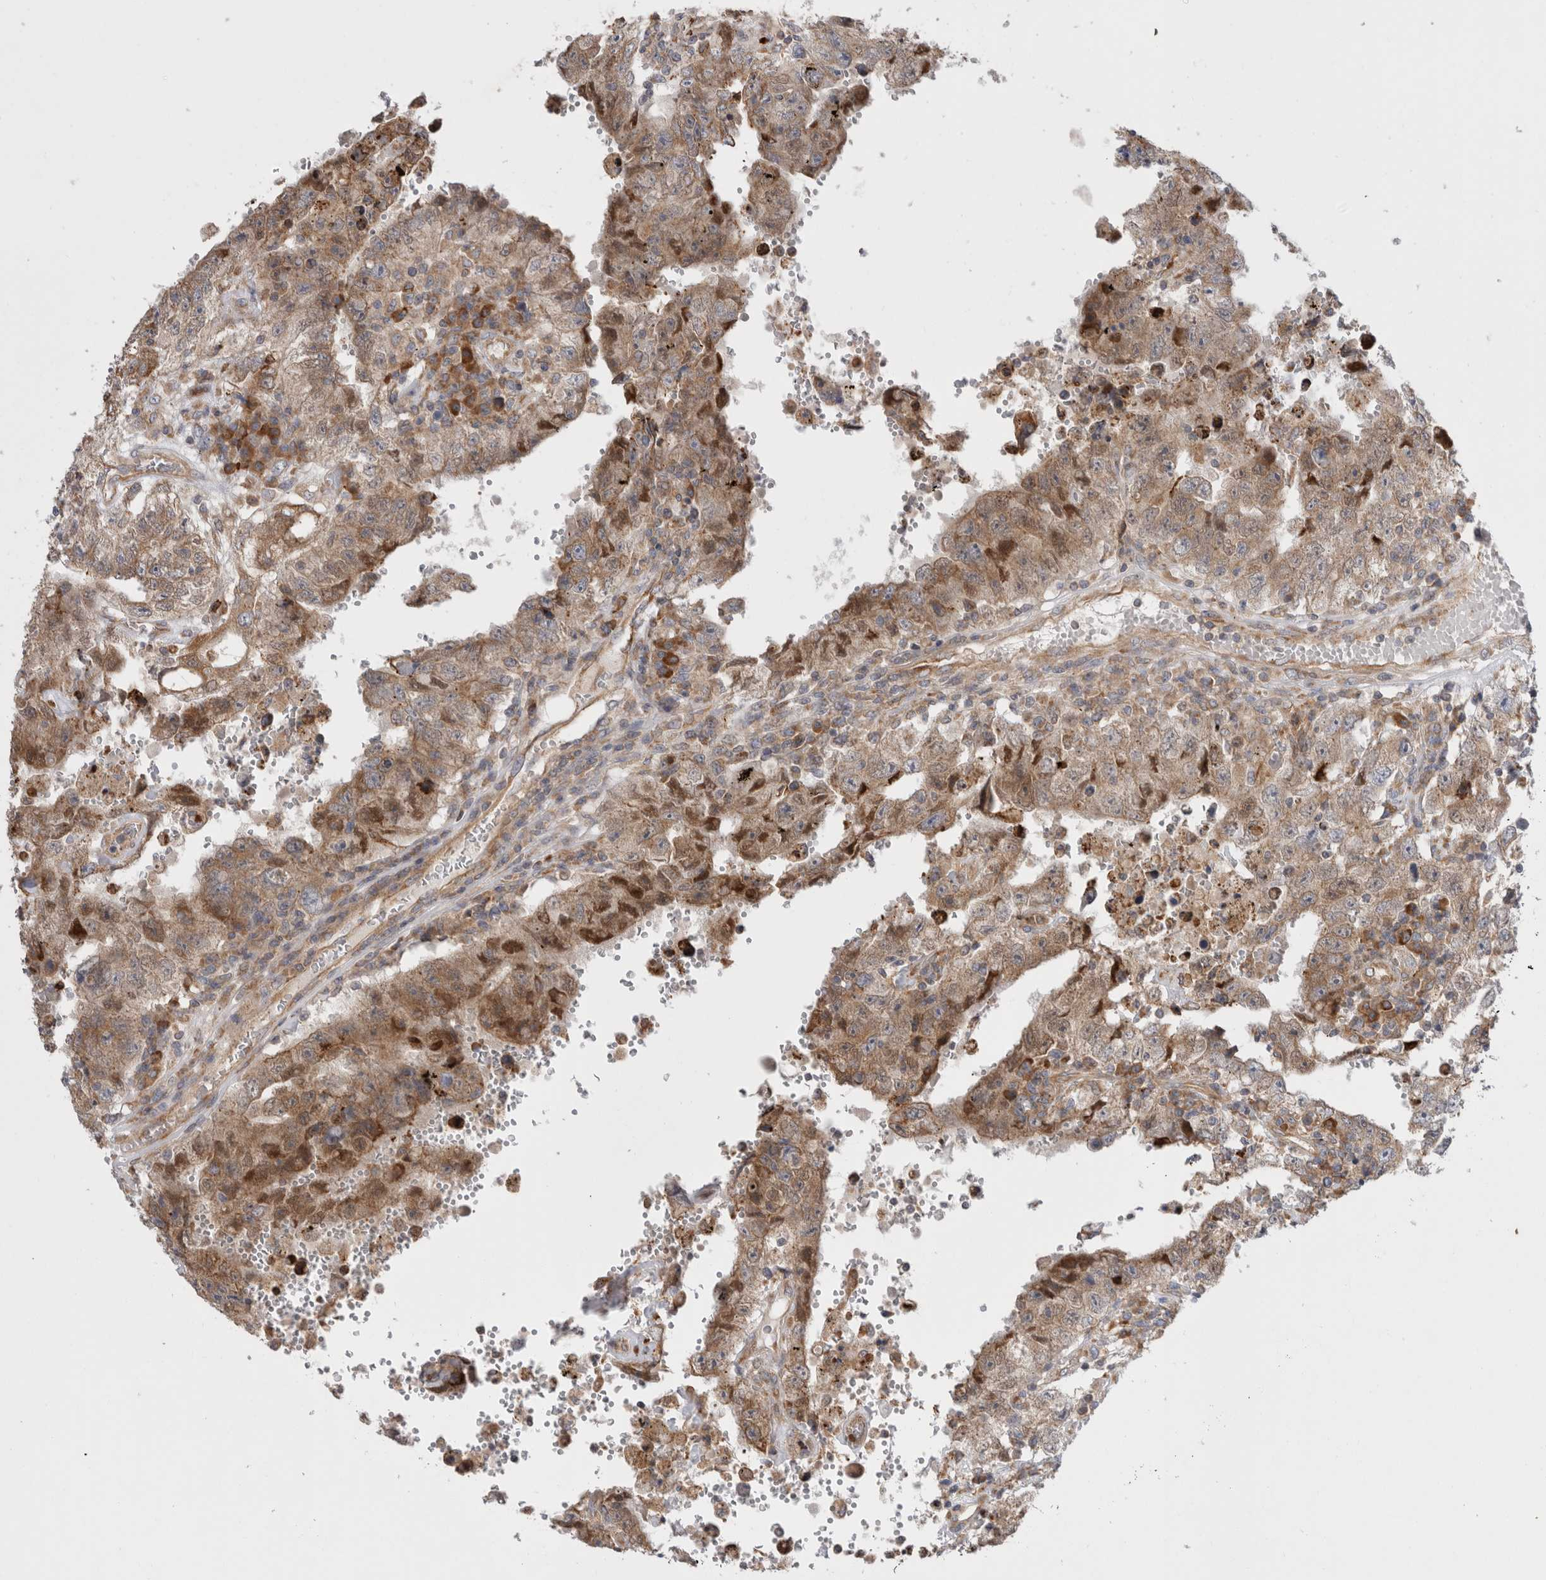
{"staining": {"intensity": "moderate", "quantity": "25%-75%", "location": "cytoplasmic/membranous"}, "tissue": "testis cancer", "cell_type": "Tumor cells", "image_type": "cancer", "snomed": [{"axis": "morphology", "description": "Carcinoma, Embryonal, NOS"}, {"axis": "topography", "description": "Testis"}], "caption": "A high-resolution histopathology image shows IHC staining of testis cancer (embryonal carcinoma), which shows moderate cytoplasmic/membranous expression in approximately 25%-75% of tumor cells. The staining is performed using DAB (3,3'-diaminobenzidine) brown chromogen to label protein expression. The nuclei are counter-stained blue using hematoxylin.", "gene": "PDCD10", "patient": {"sex": "male", "age": 26}}